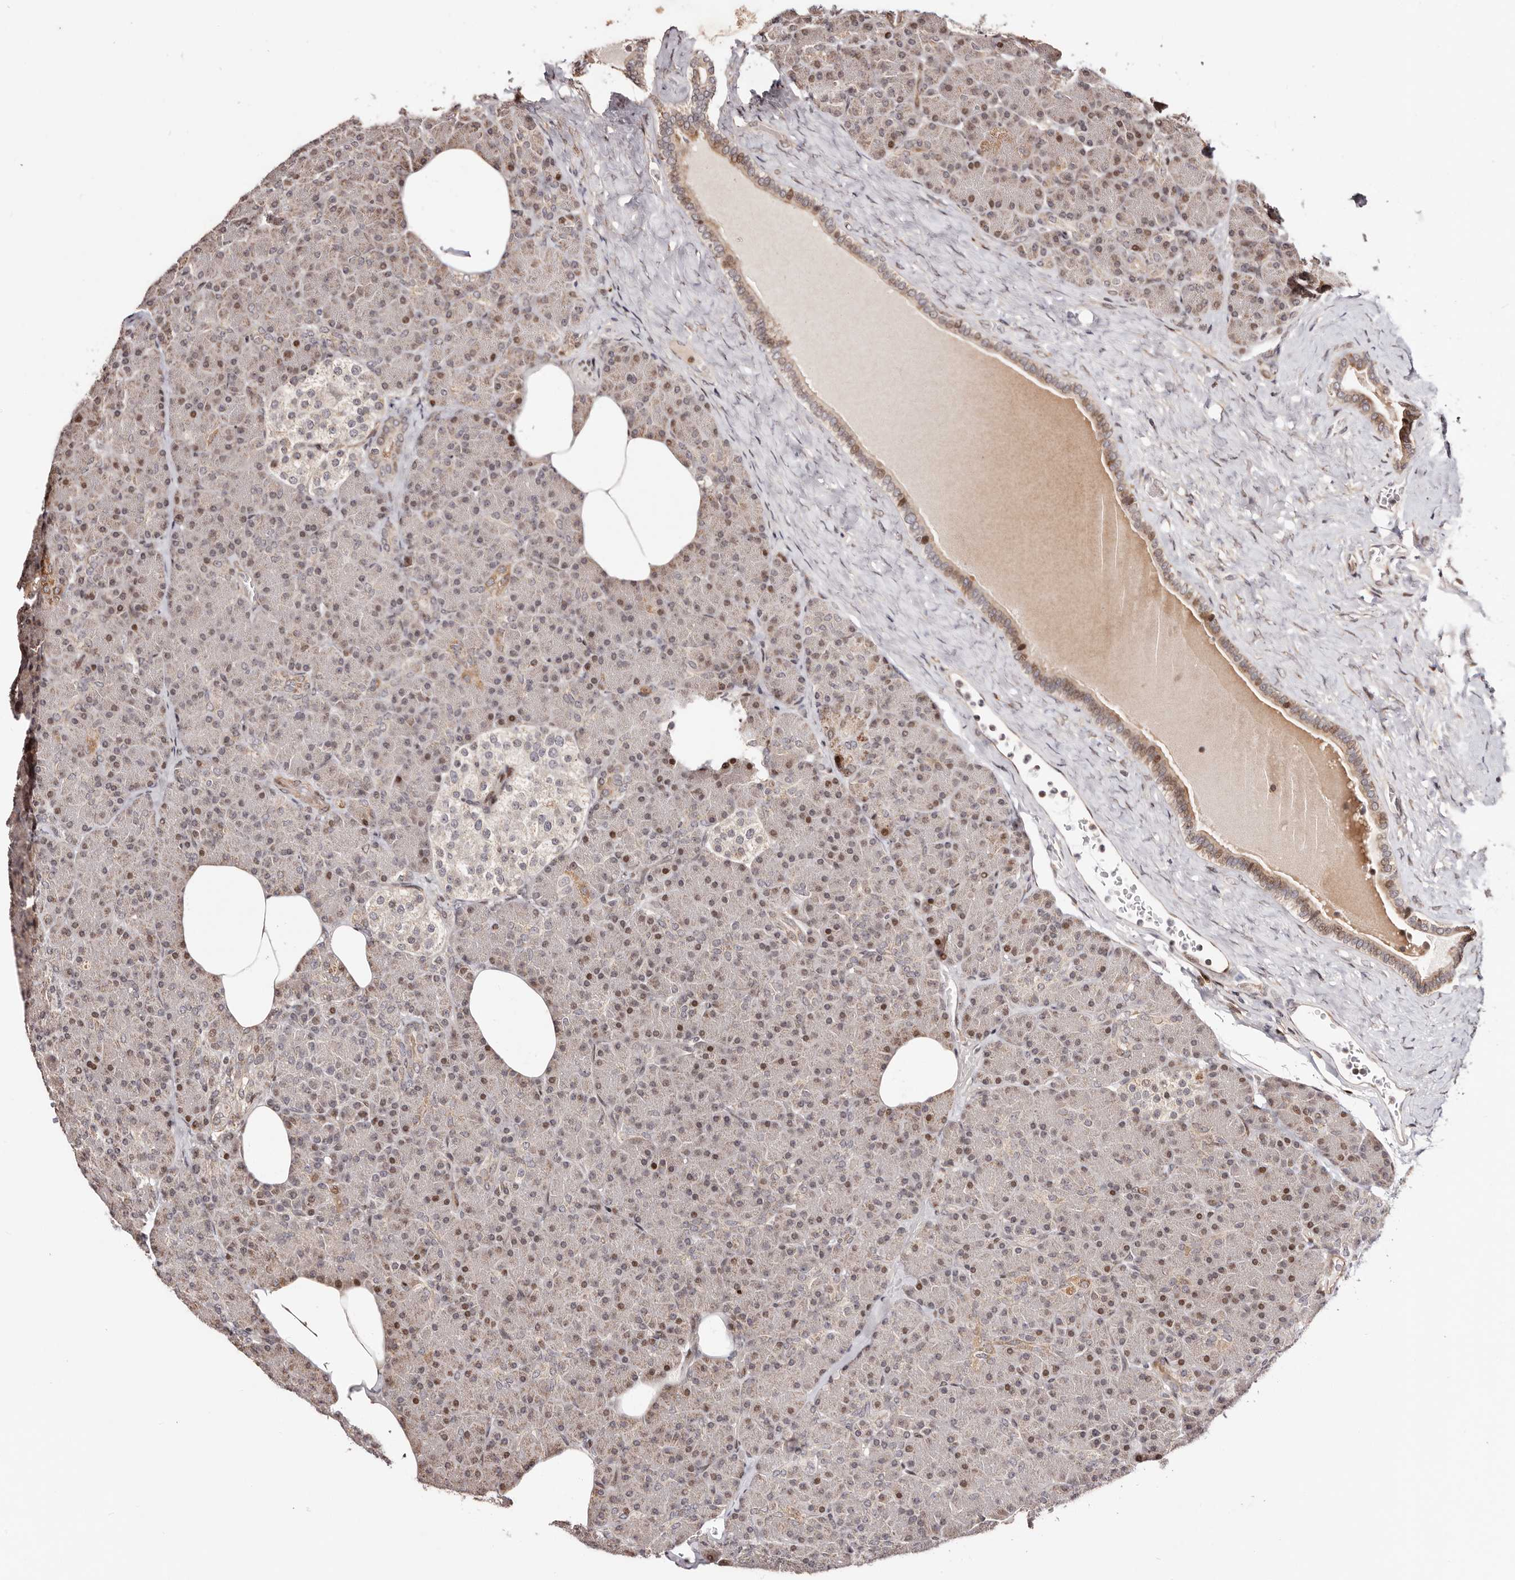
{"staining": {"intensity": "strong", "quantity": "<25%", "location": "cytoplasmic/membranous,nuclear"}, "tissue": "pancreas", "cell_type": "Exocrine glandular cells", "image_type": "normal", "snomed": [{"axis": "morphology", "description": "Normal tissue, NOS"}, {"axis": "topography", "description": "Pancreas"}], "caption": "Protein expression analysis of normal pancreas demonstrates strong cytoplasmic/membranous,nuclear positivity in about <25% of exocrine glandular cells. The protein of interest is stained brown, and the nuclei are stained in blue (DAB IHC with brightfield microscopy, high magnification).", "gene": "HIVEP3", "patient": {"sex": "female", "age": 43}}